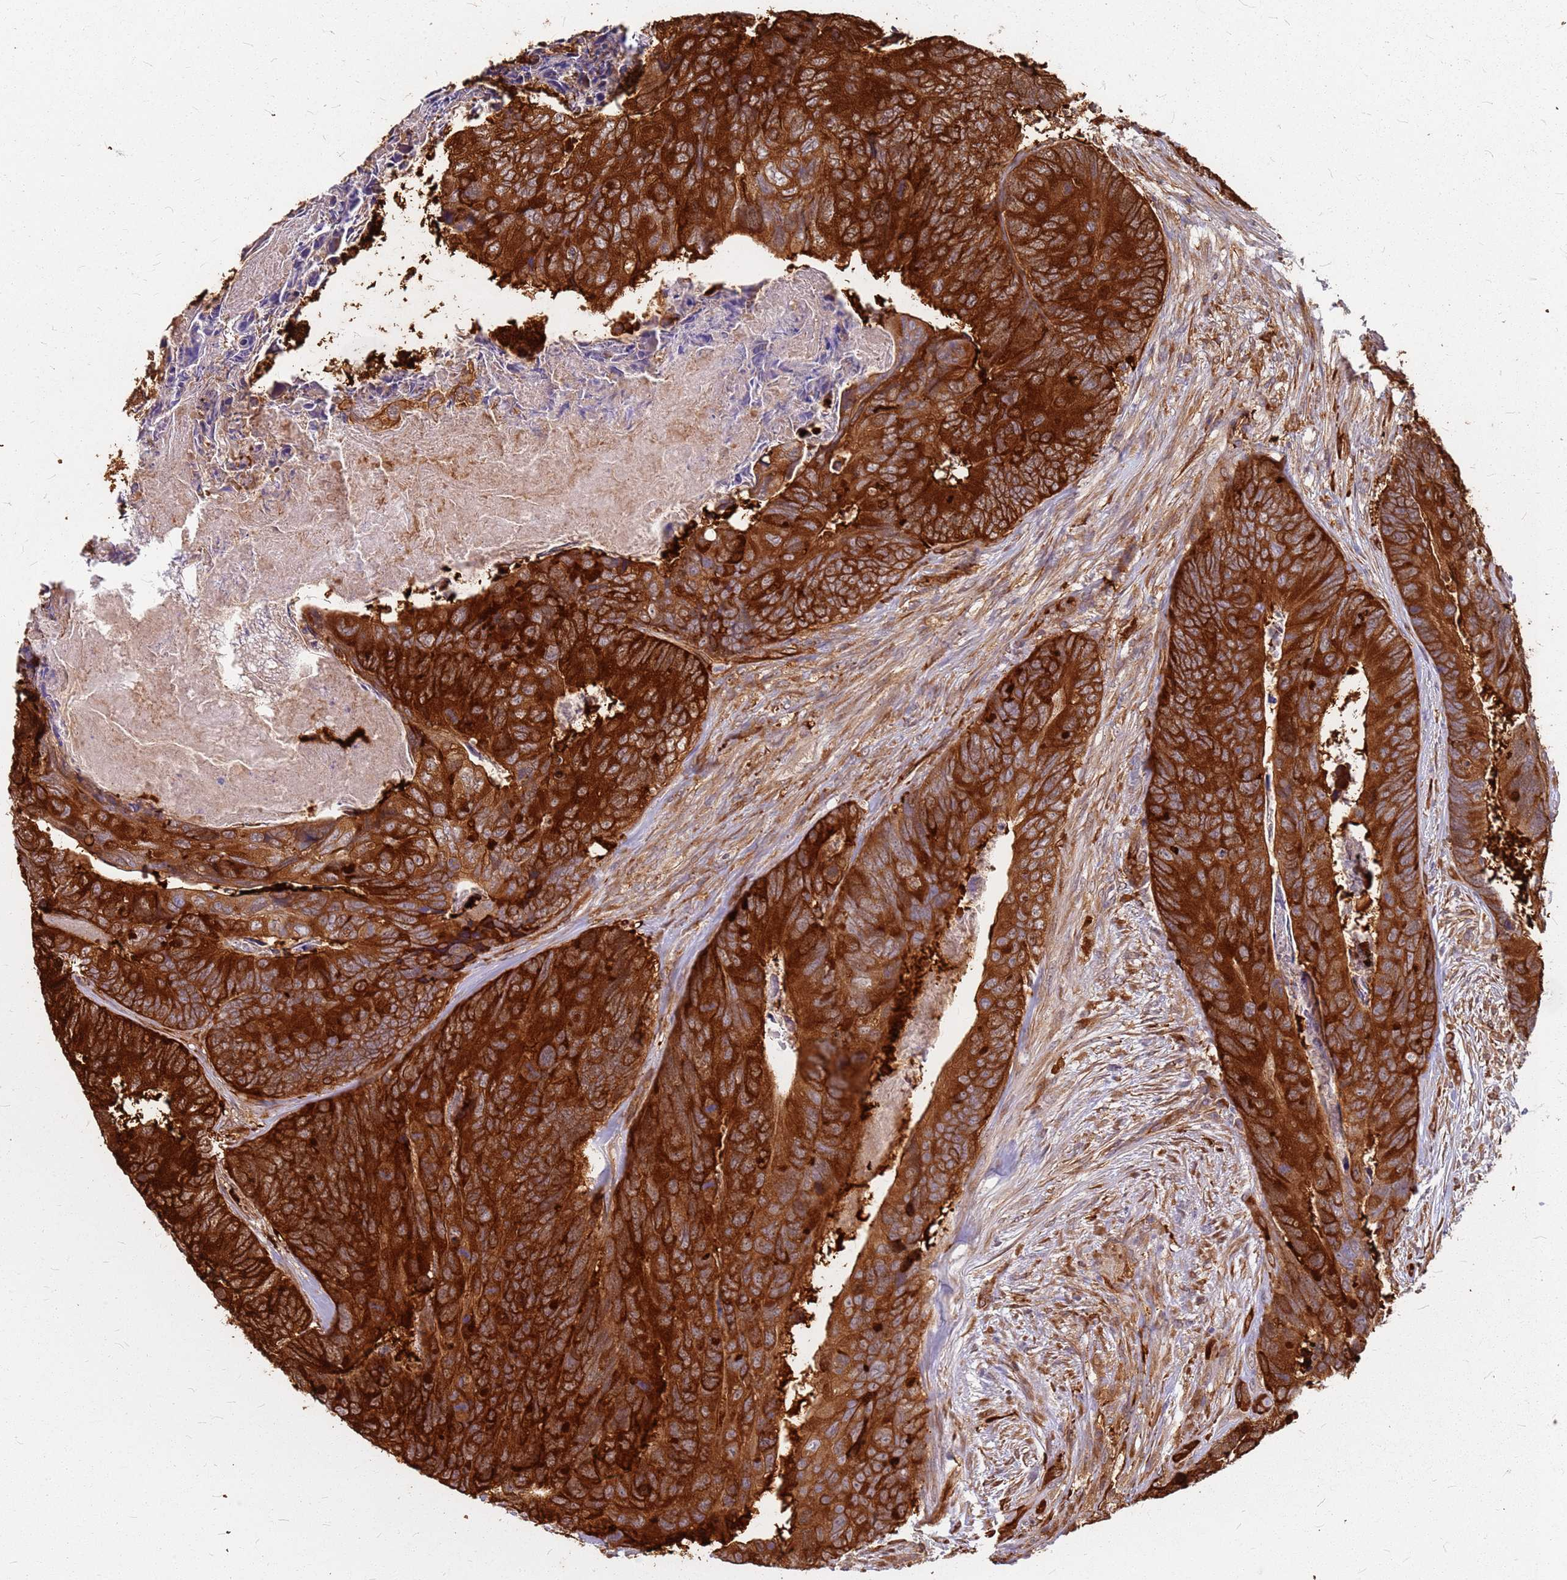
{"staining": {"intensity": "strong", "quantity": ">75%", "location": "cytoplasmic/membranous"}, "tissue": "colorectal cancer", "cell_type": "Tumor cells", "image_type": "cancer", "snomed": [{"axis": "morphology", "description": "Adenocarcinoma, NOS"}, {"axis": "topography", "description": "Colon"}], "caption": "IHC (DAB (3,3'-diaminobenzidine)) staining of human colorectal cancer (adenocarcinoma) exhibits strong cytoplasmic/membranous protein expression in about >75% of tumor cells. The protein of interest is stained brown, and the nuclei are stained in blue (DAB (3,3'-diaminobenzidine) IHC with brightfield microscopy, high magnification).", "gene": "HDX", "patient": {"sex": "female", "age": 67}}